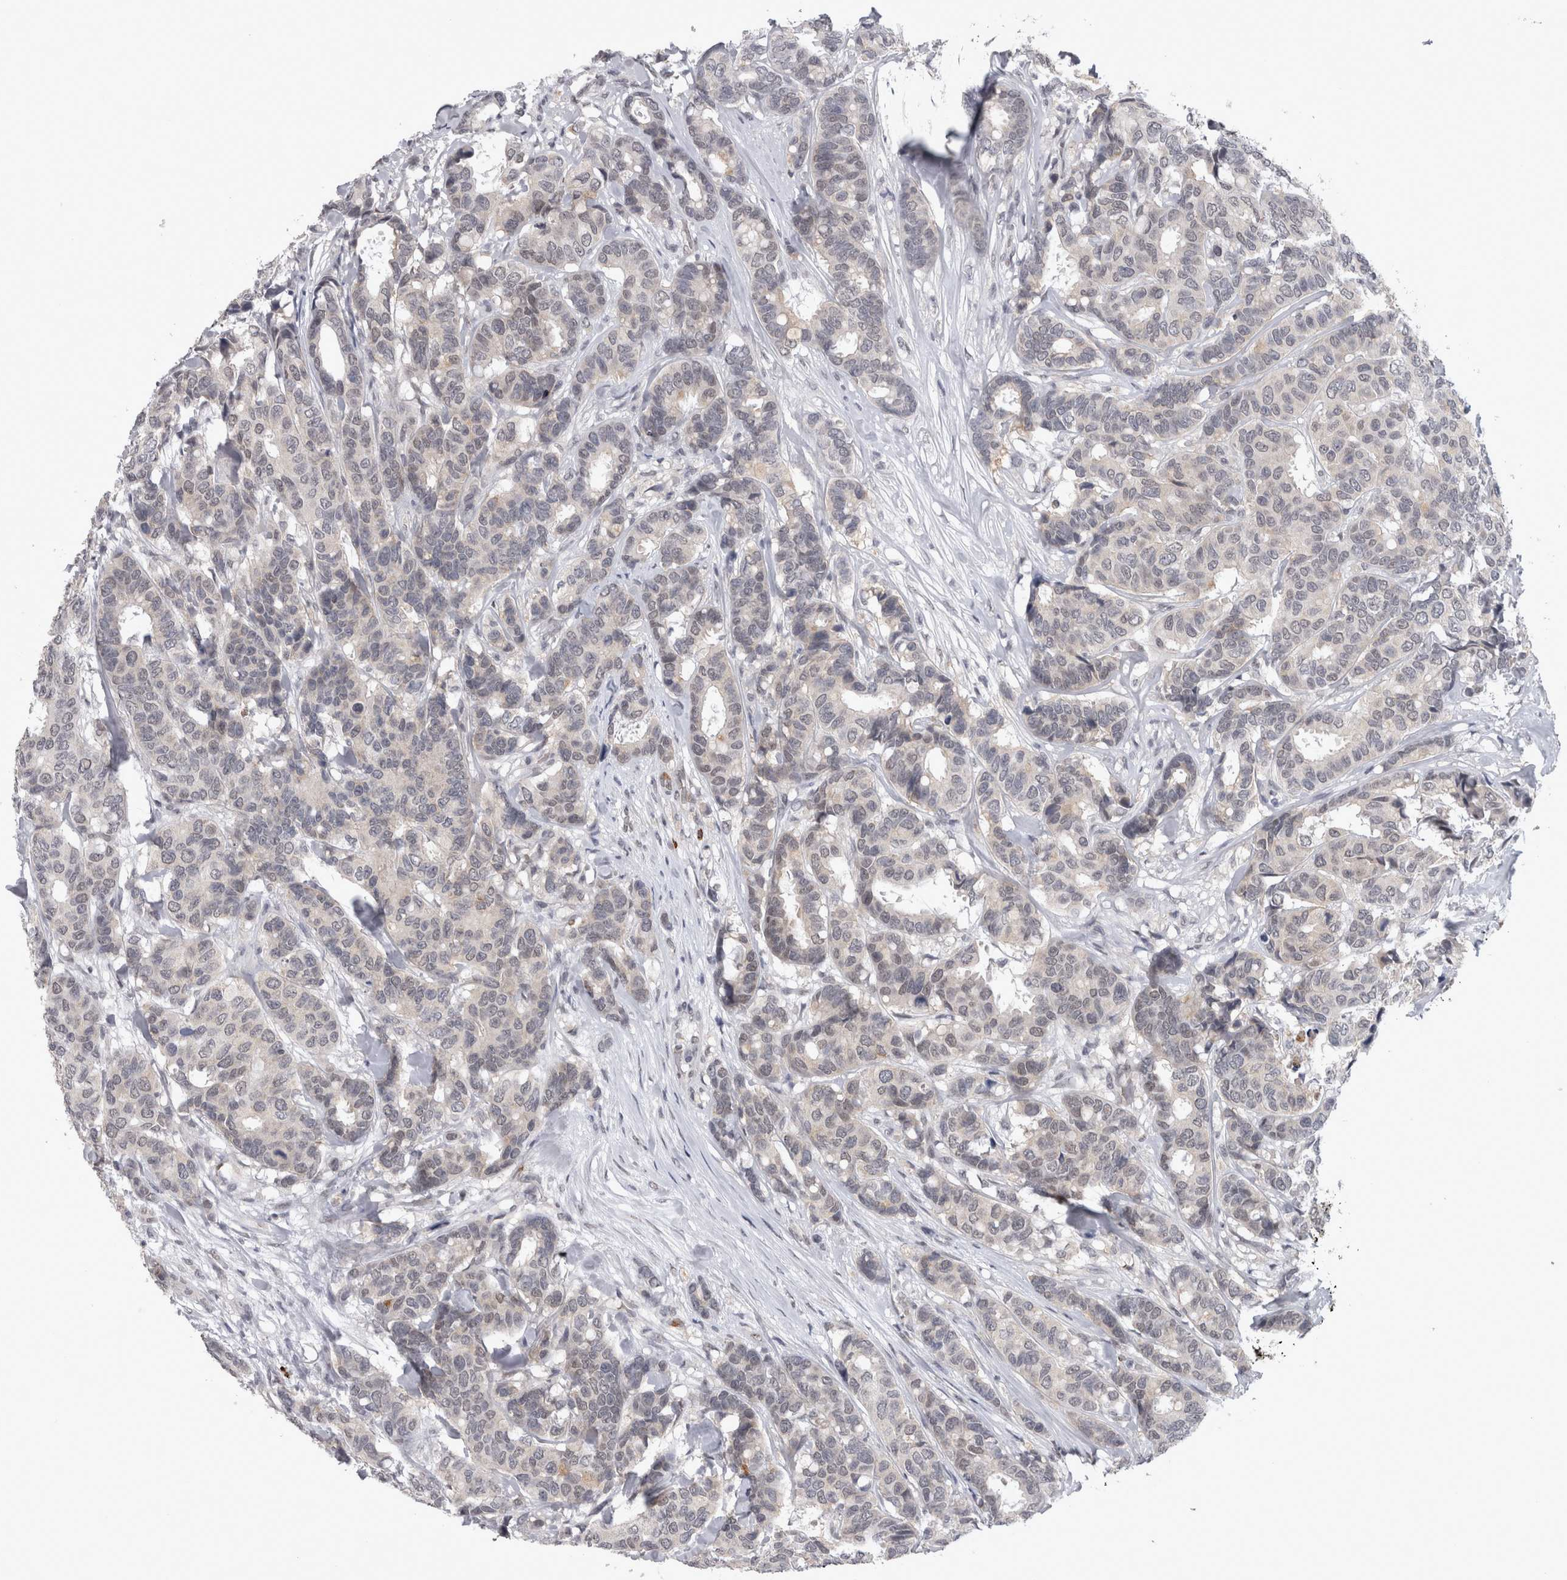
{"staining": {"intensity": "weak", "quantity": "<25%", "location": "nuclear"}, "tissue": "breast cancer", "cell_type": "Tumor cells", "image_type": "cancer", "snomed": [{"axis": "morphology", "description": "Duct carcinoma"}, {"axis": "topography", "description": "Breast"}], "caption": "Image shows no protein staining in tumor cells of breast cancer (invasive ductal carcinoma) tissue.", "gene": "PEBP4", "patient": {"sex": "female", "age": 87}}